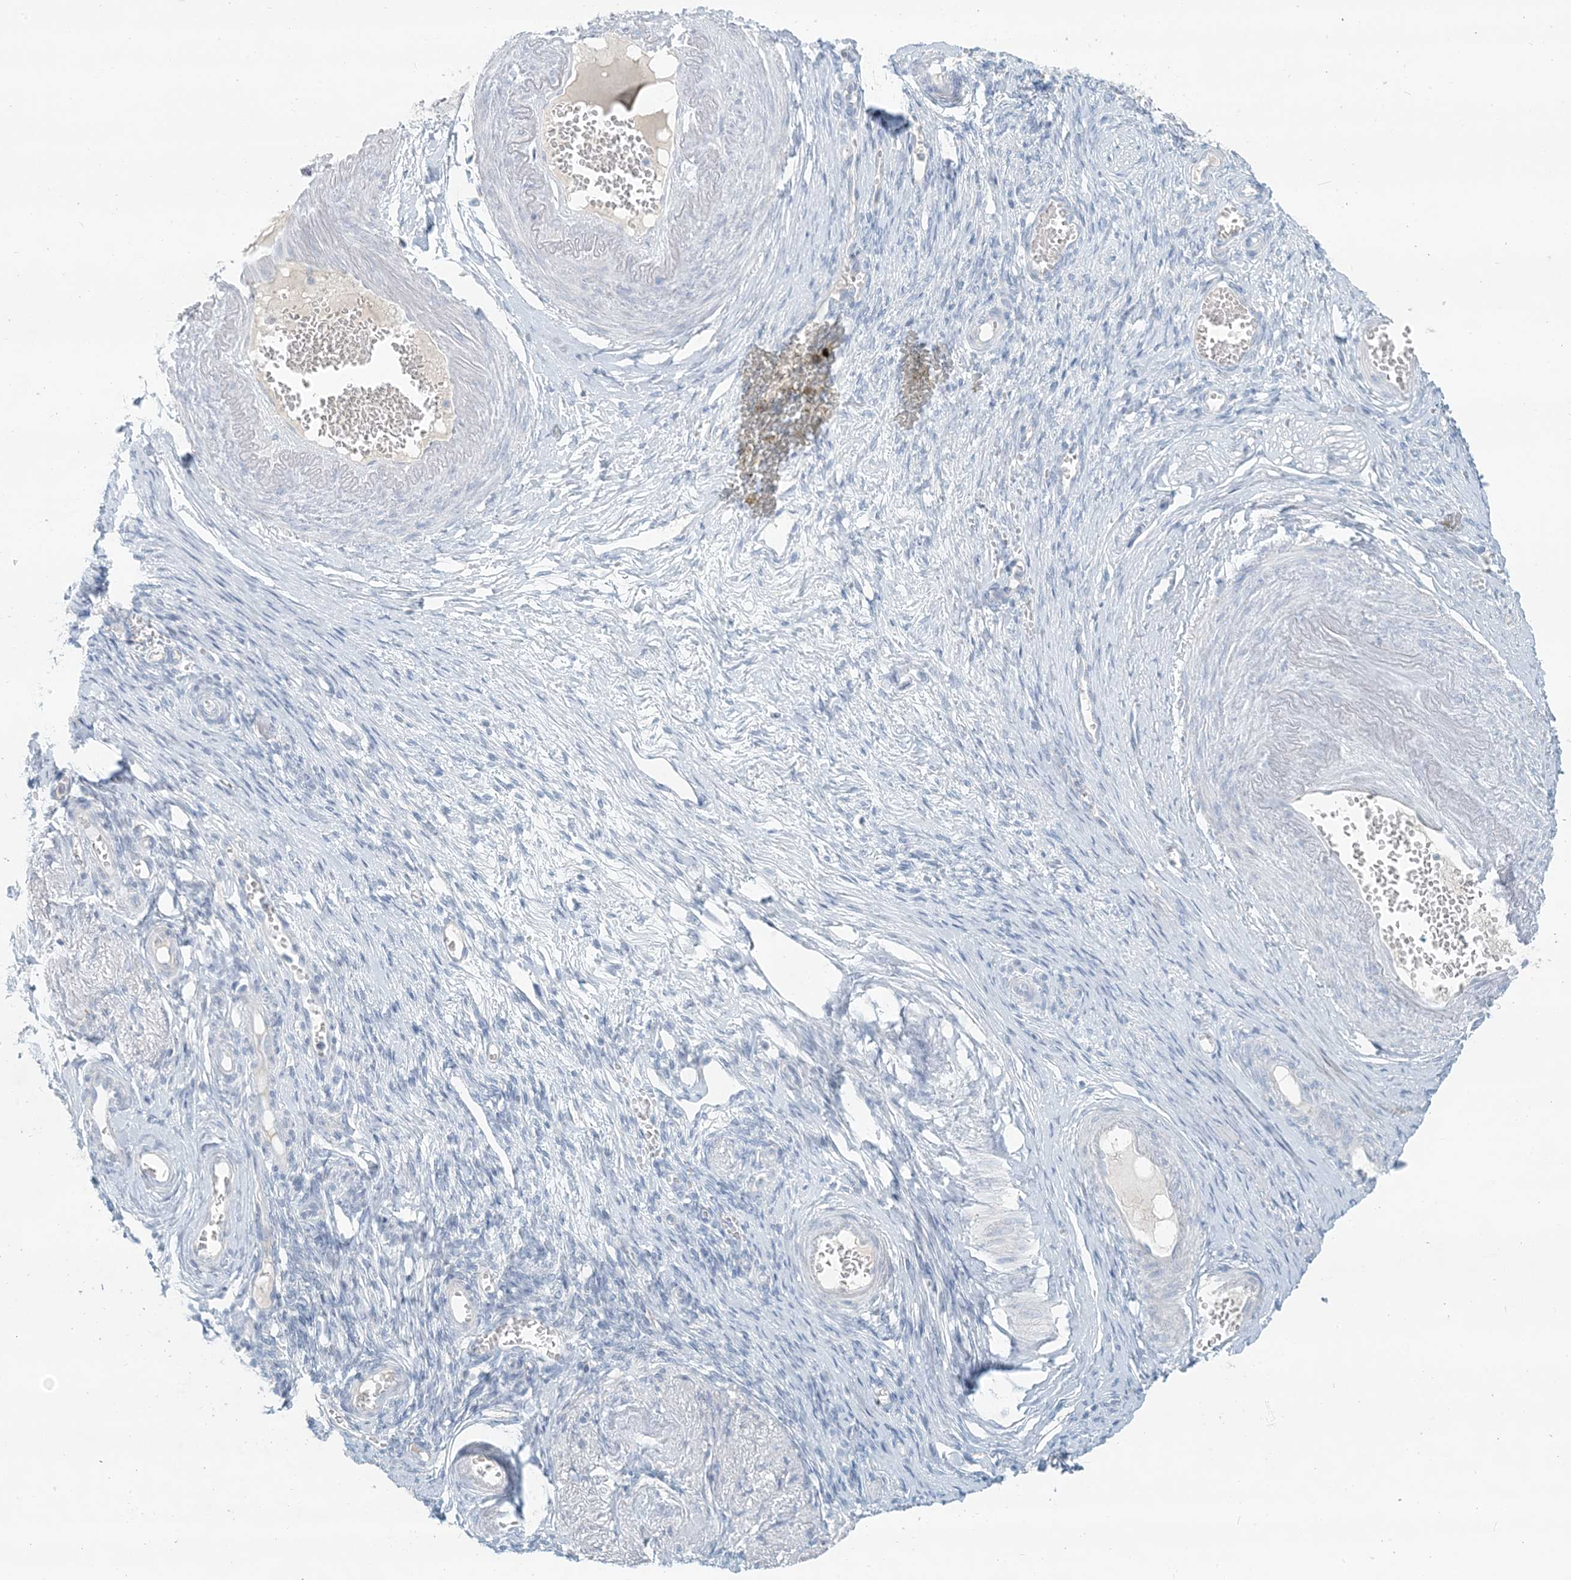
{"staining": {"intensity": "negative", "quantity": "none", "location": "none"}, "tissue": "adipose tissue", "cell_type": "Adipocytes", "image_type": "normal", "snomed": [{"axis": "morphology", "description": "Normal tissue, NOS"}, {"axis": "topography", "description": "Vascular tissue"}, {"axis": "topography", "description": "Fallopian tube"}, {"axis": "topography", "description": "Ovary"}], "caption": "An IHC micrograph of unremarkable adipose tissue is shown. There is no staining in adipocytes of adipose tissue. (DAB (3,3'-diaminobenzidine) immunohistochemistry, high magnification).", "gene": "SCML1", "patient": {"sex": "female", "age": 67}}